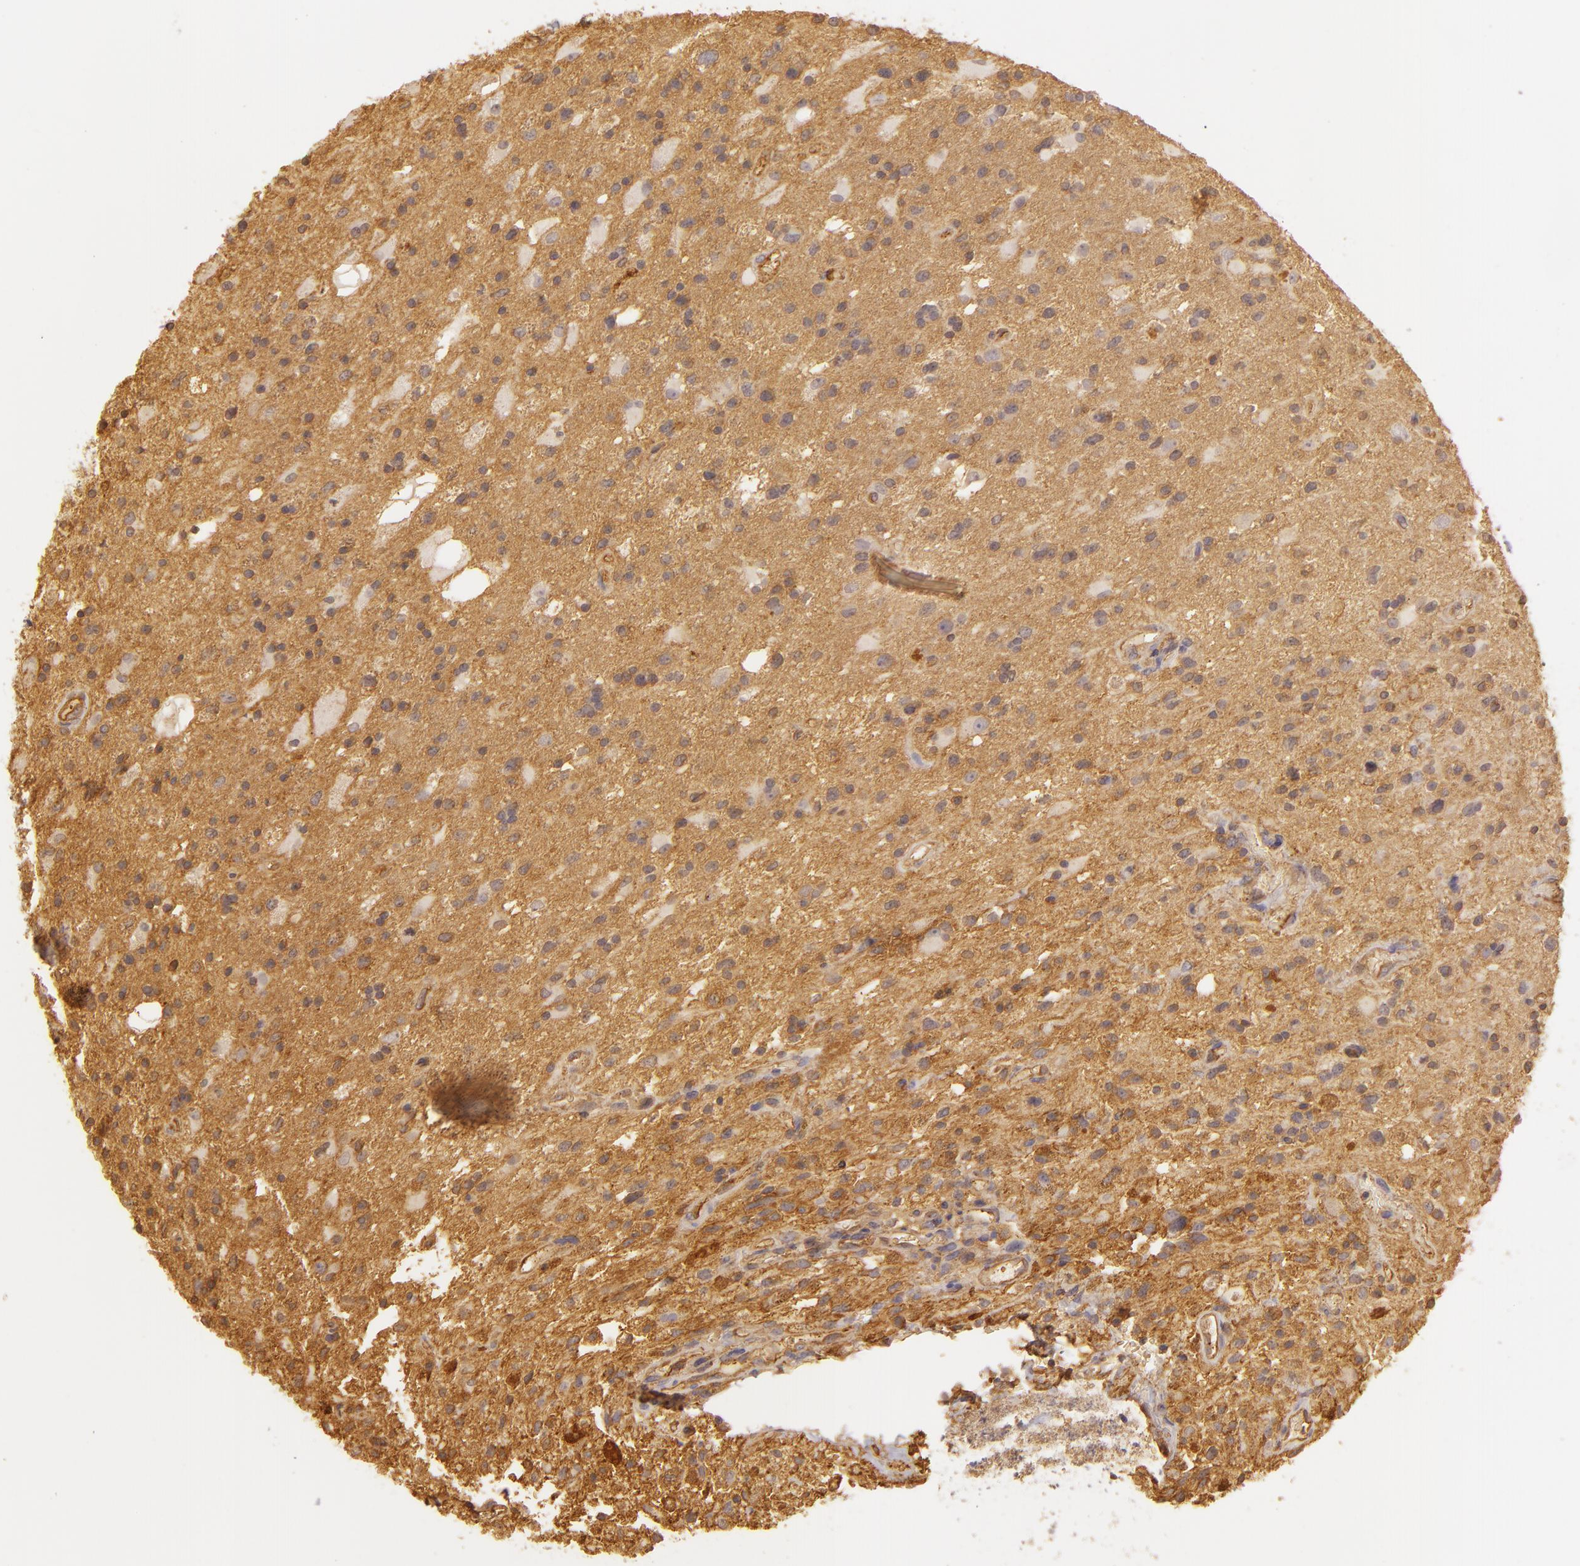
{"staining": {"intensity": "negative", "quantity": "none", "location": "none"}, "tissue": "glioma", "cell_type": "Tumor cells", "image_type": "cancer", "snomed": [{"axis": "morphology", "description": "Glioma, malignant, High grade"}, {"axis": "topography", "description": "Brain"}], "caption": "Immunohistochemical staining of high-grade glioma (malignant) exhibits no significant positivity in tumor cells.", "gene": "CD59", "patient": {"sex": "male", "age": 48}}